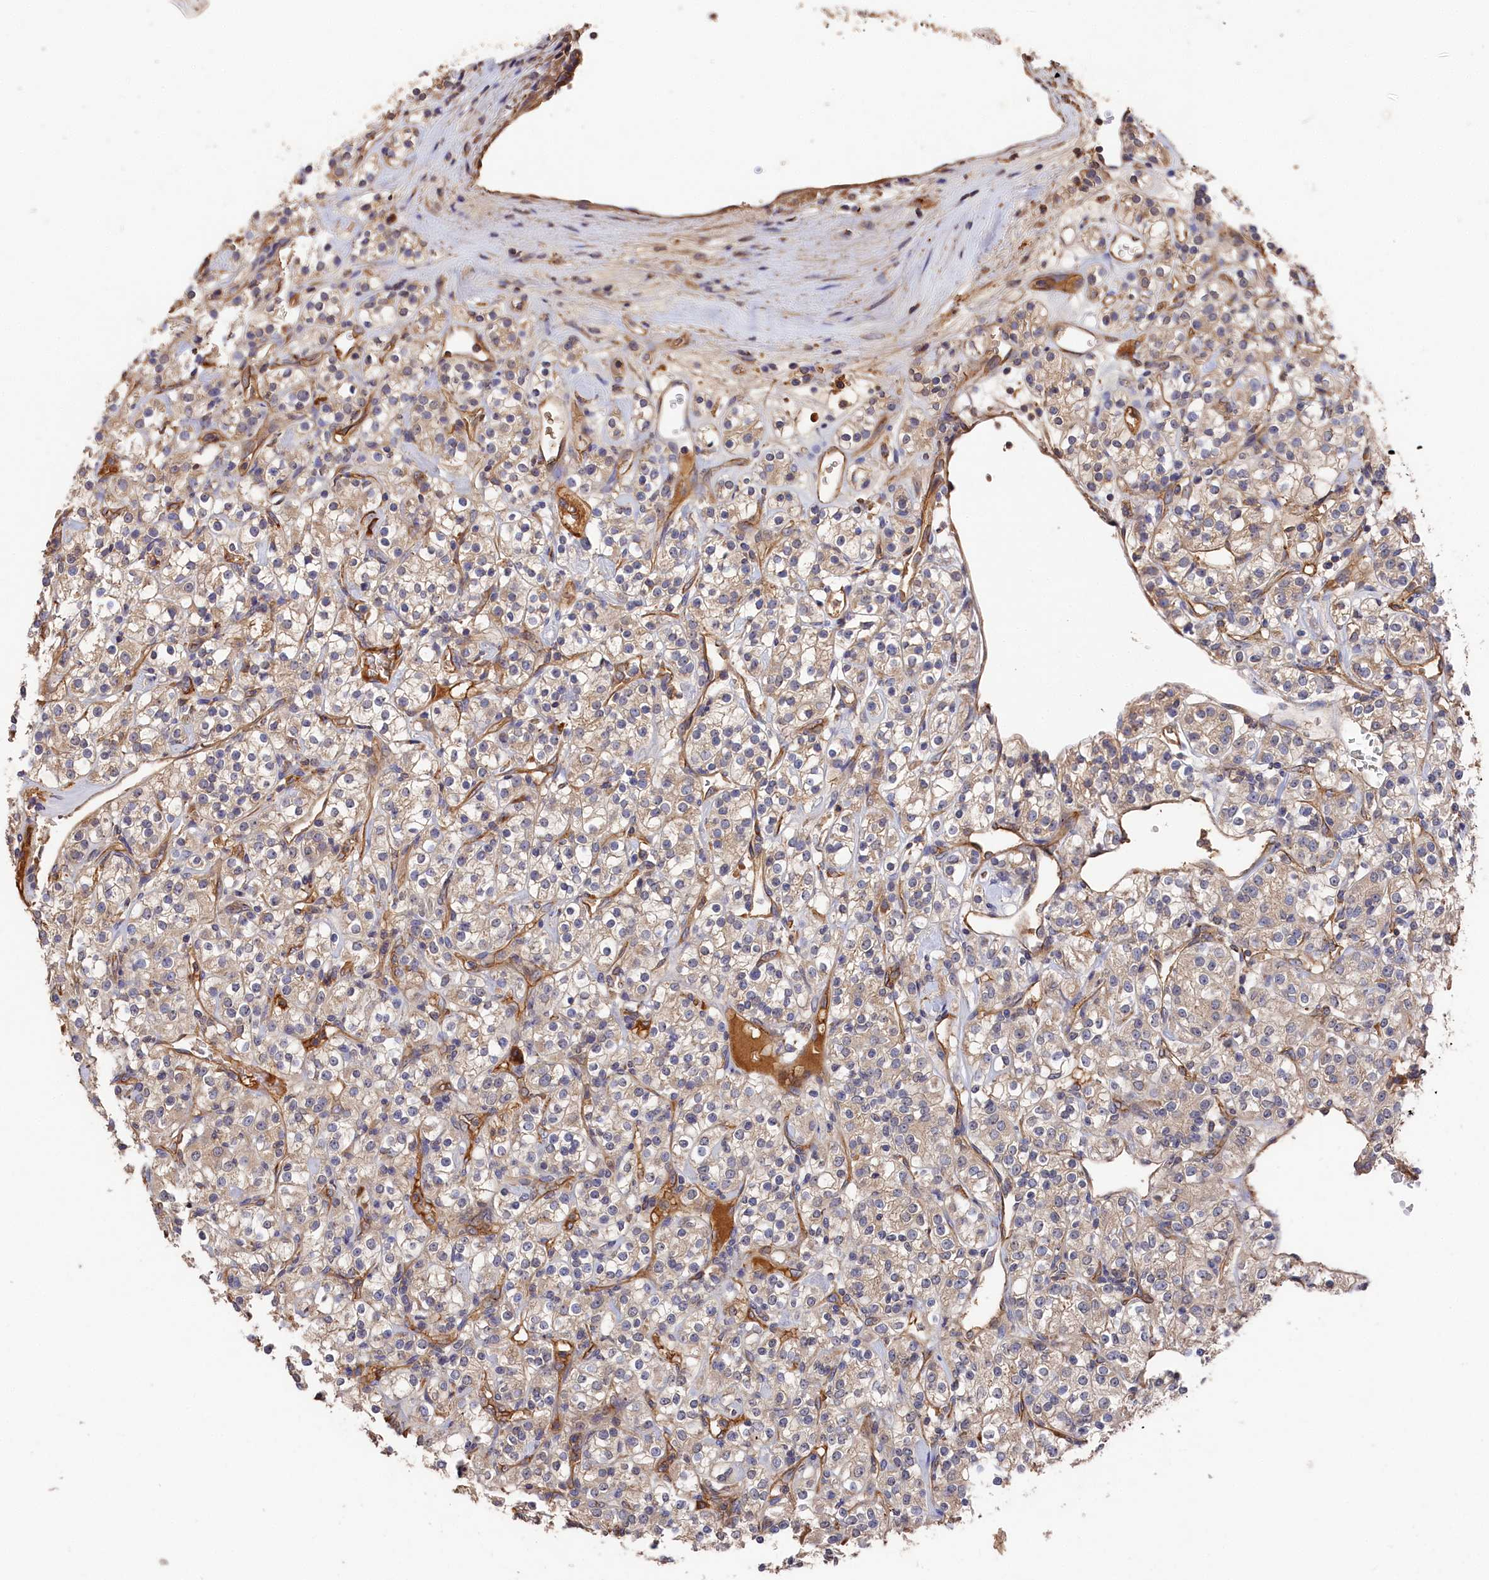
{"staining": {"intensity": "weak", "quantity": "<25%", "location": "cytoplasmic/membranous"}, "tissue": "renal cancer", "cell_type": "Tumor cells", "image_type": "cancer", "snomed": [{"axis": "morphology", "description": "Adenocarcinoma, NOS"}, {"axis": "topography", "description": "Kidney"}], "caption": "An IHC photomicrograph of renal cancer (adenocarcinoma) is shown. There is no staining in tumor cells of renal cancer (adenocarcinoma).", "gene": "DHRS11", "patient": {"sex": "male", "age": 77}}